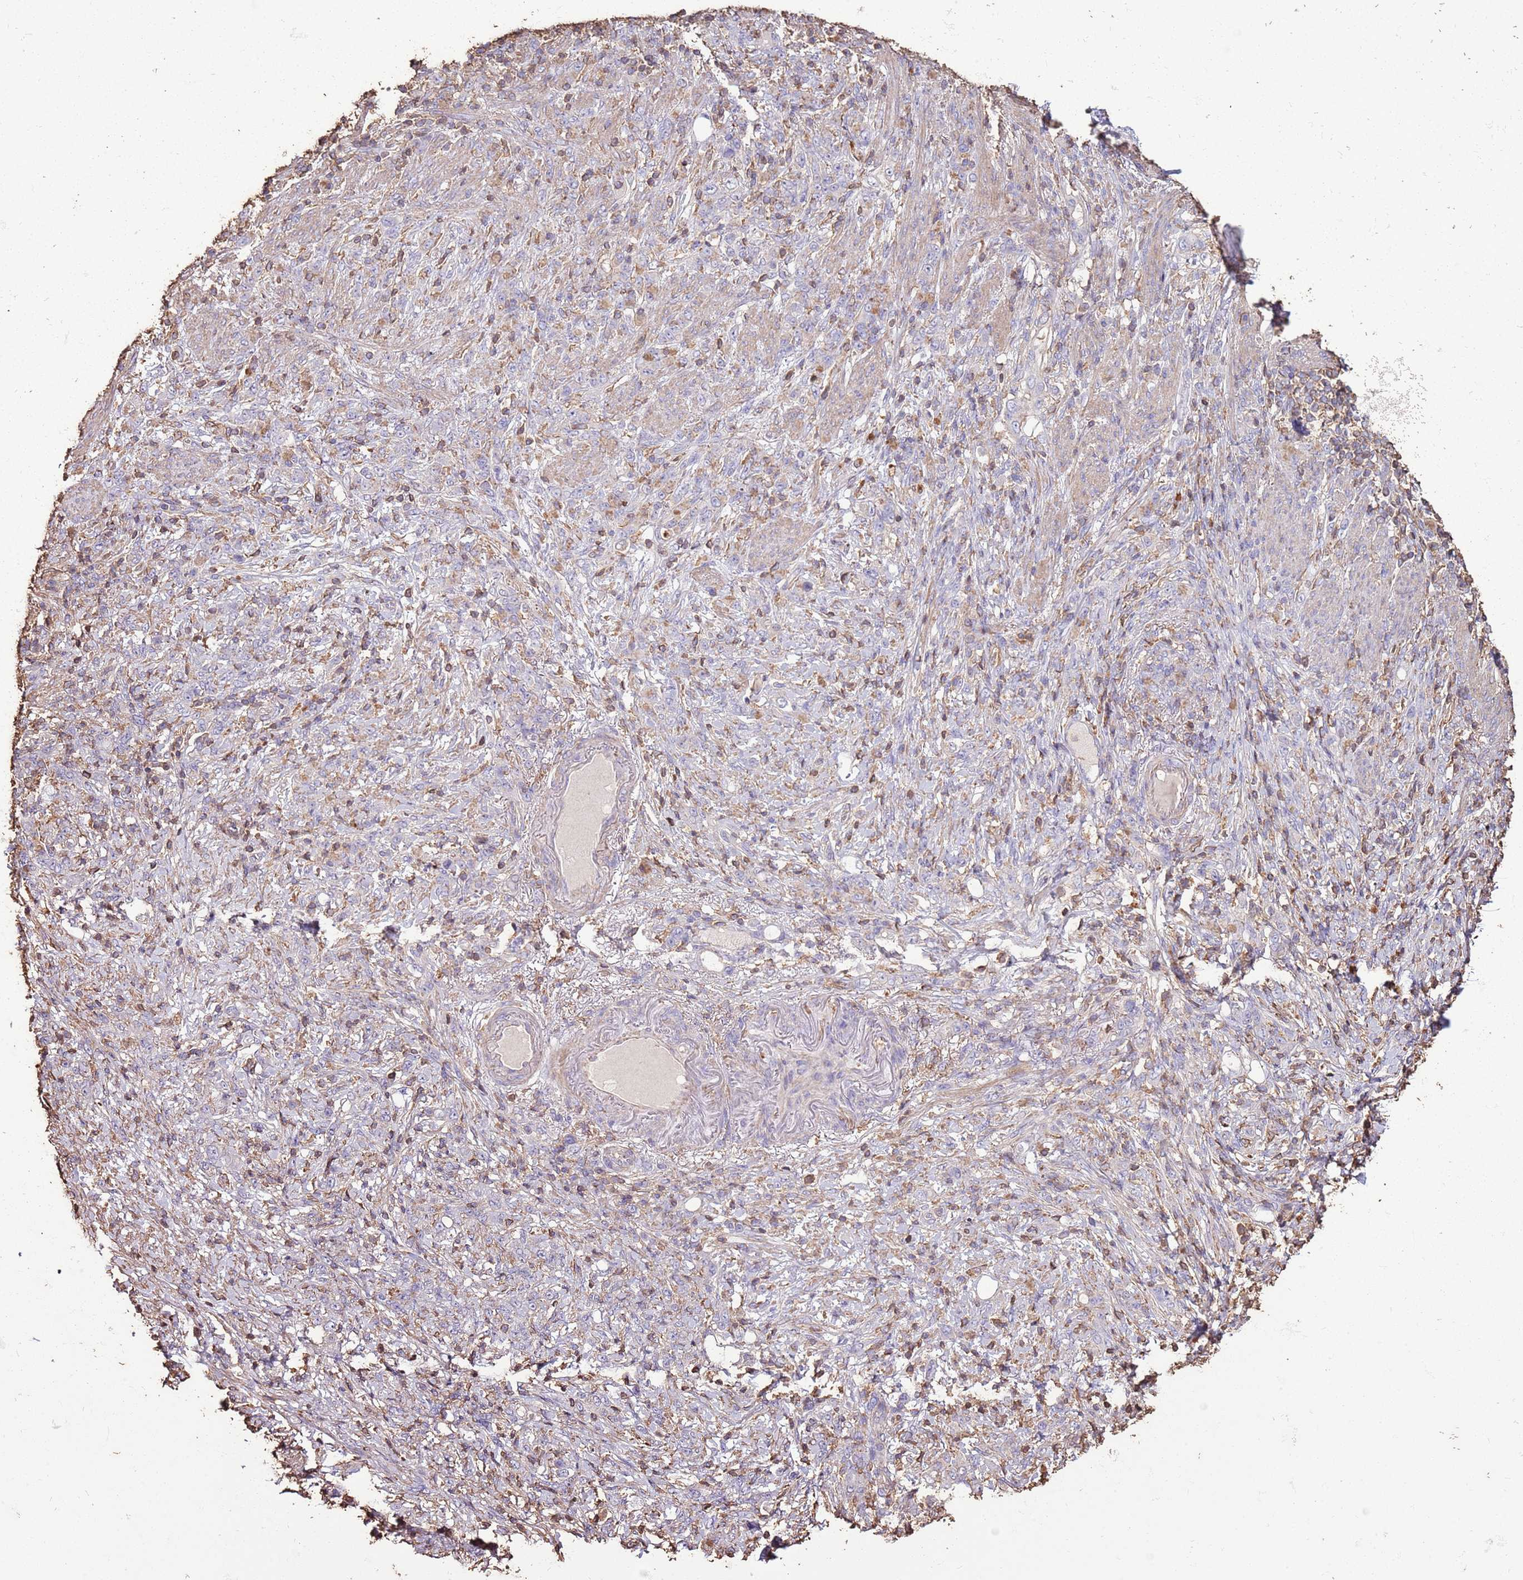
{"staining": {"intensity": "weak", "quantity": "<25%", "location": "cytoplasmic/membranous"}, "tissue": "stomach cancer", "cell_type": "Tumor cells", "image_type": "cancer", "snomed": [{"axis": "morphology", "description": "Normal tissue, NOS"}, {"axis": "morphology", "description": "Adenocarcinoma, NOS"}, {"axis": "topography", "description": "Stomach"}], "caption": "An immunohistochemistry photomicrograph of stomach cancer is shown. There is no staining in tumor cells of stomach cancer.", "gene": "ARL10", "patient": {"sex": "female", "age": 79}}